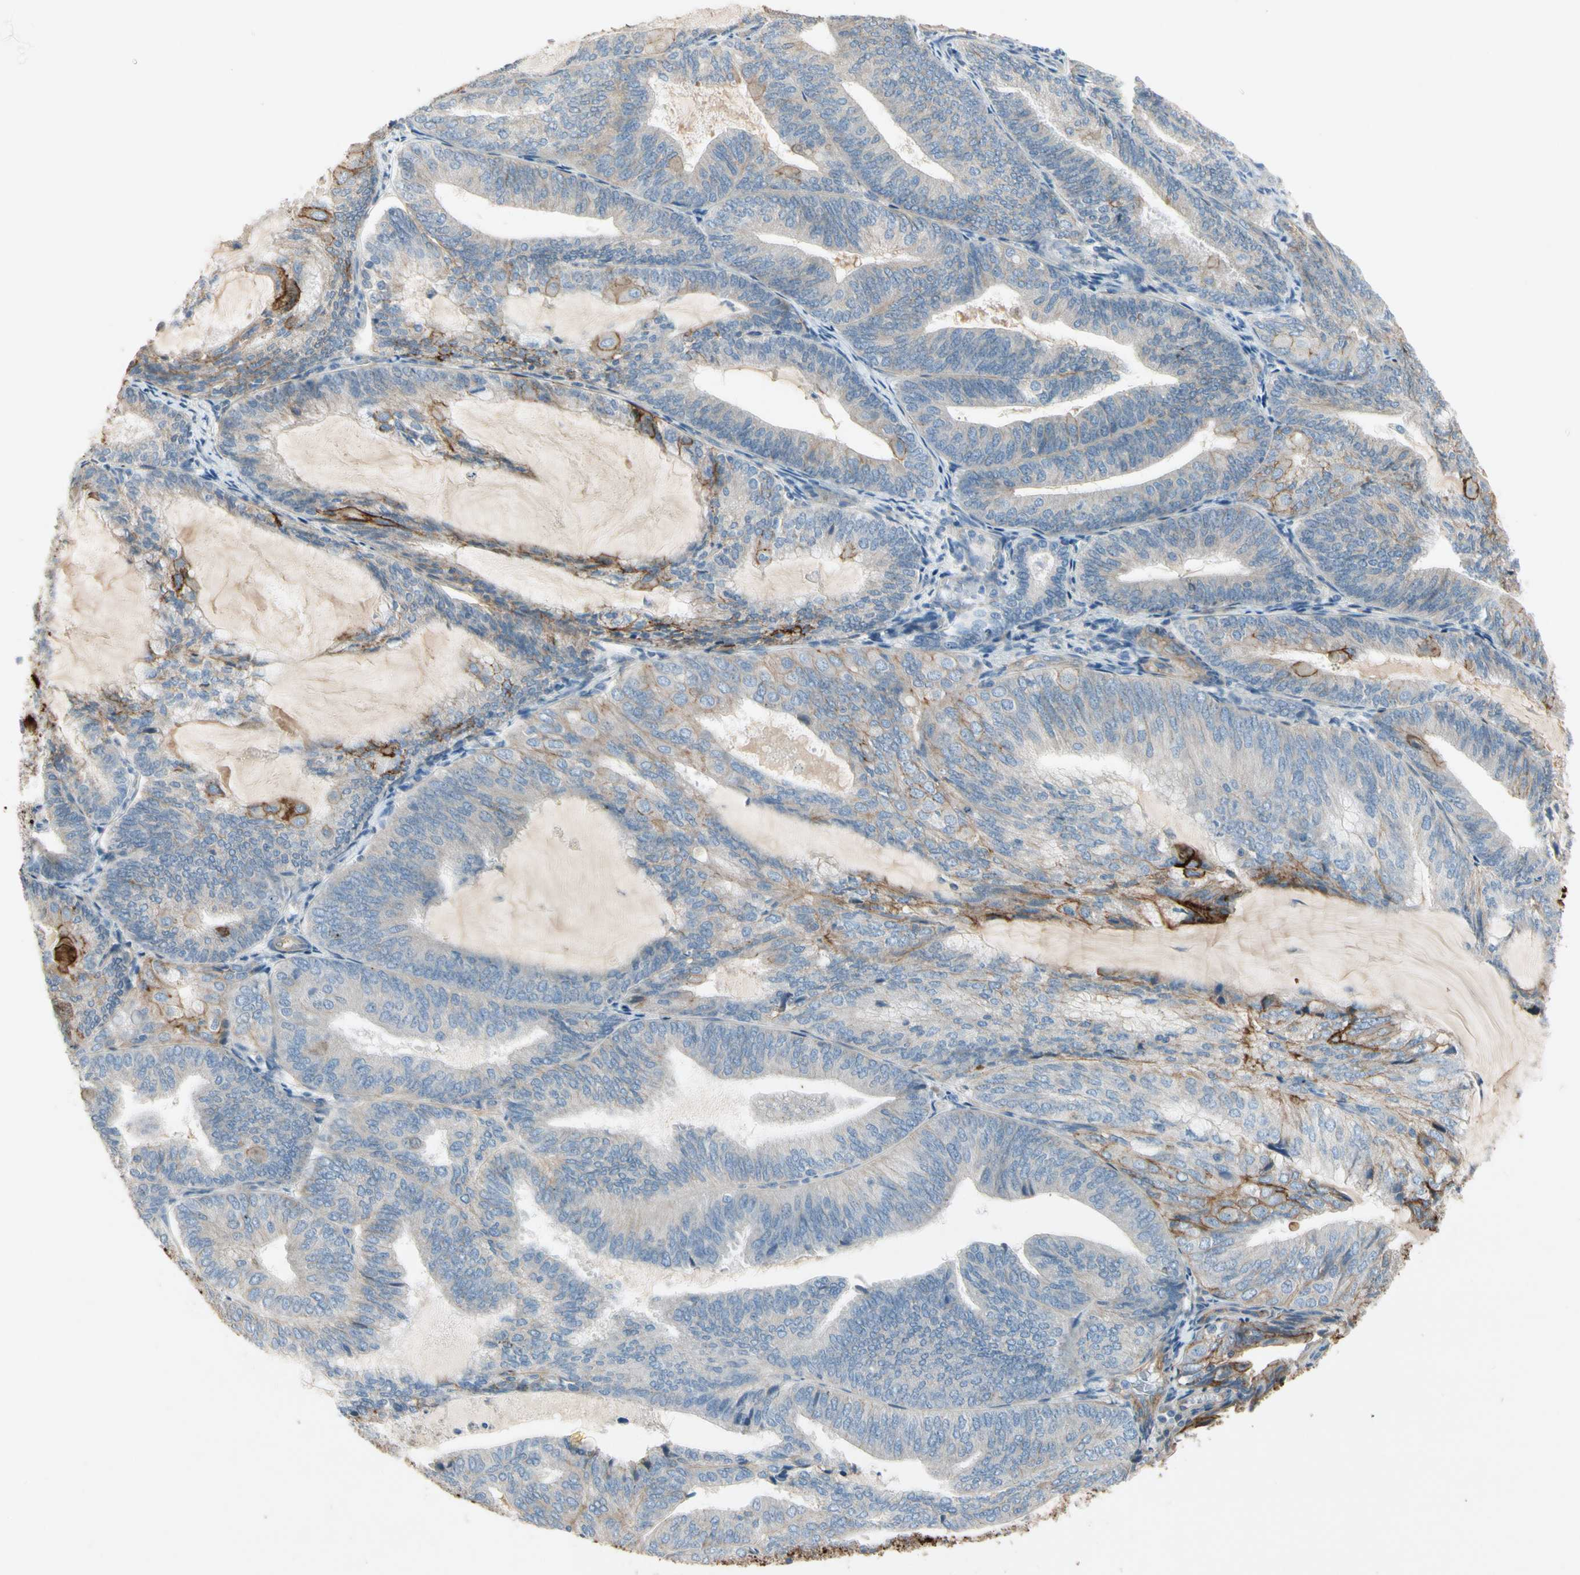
{"staining": {"intensity": "strong", "quantity": "<25%", "location": "cytoplasmic/membranous"}, "tissue": "endometrial cancer", "cell_type": "Tumor cells", "image_type": "cancer", "snomed": [{"axis": "morphology", "description": "Adenocarcinoma, NOS"}, {"axis": "topography", "description": "Endometrium"}], "caption": "Approximately <25% of tumor cells in endometrial cancer (adenocarcinoma) exhibit strong cytoplasmic/membranous protein staining as visualized by brown immunohistochemical staining.", "gene": "ITGA3", "patient": {"sex": "female", "age": 81}}